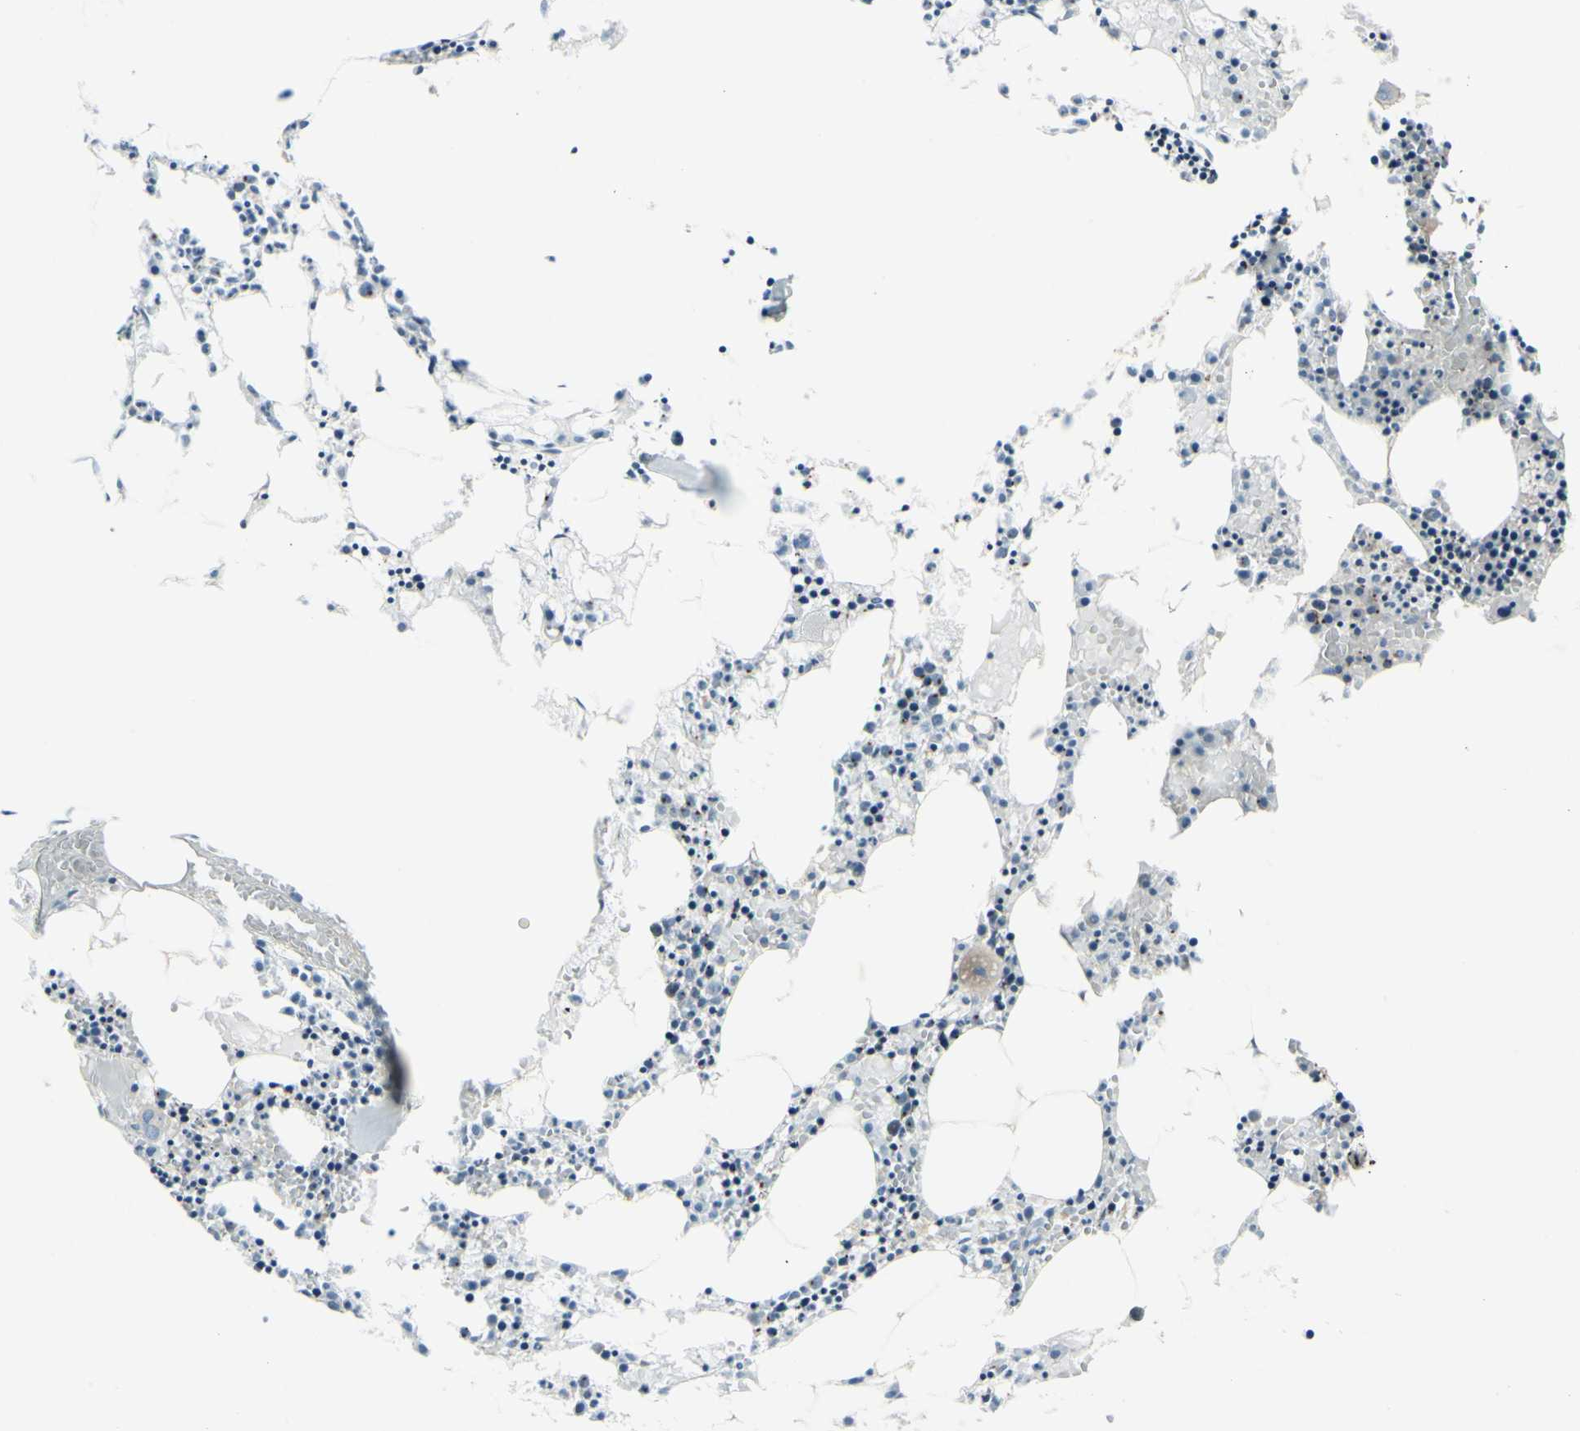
{"staining": {"intensity": "negative", "quantity": "none", "location": "none"}, "tissue": "bone marrow", "cell_type": "Hematopoietic cells", "image_type": "normal", "snomed": [{"axis": "morphology", "description": "Normal tissue, NOS"}, {"axis": "morphology", "description": "Inflammation, NOS"}, {"axis": "topography", "description": "Bone marrow"}], "caption": "Bone marrow was stained to show a protein in brown. There is no significant staining in hematopoietic cells. (DAB (3,3'-diaminobenzidine) immunohistochemistry (IHC) with hematoxylin counter stain).", "gene": "GALNT6", "patient": {"sex": "male", "age": 14}}